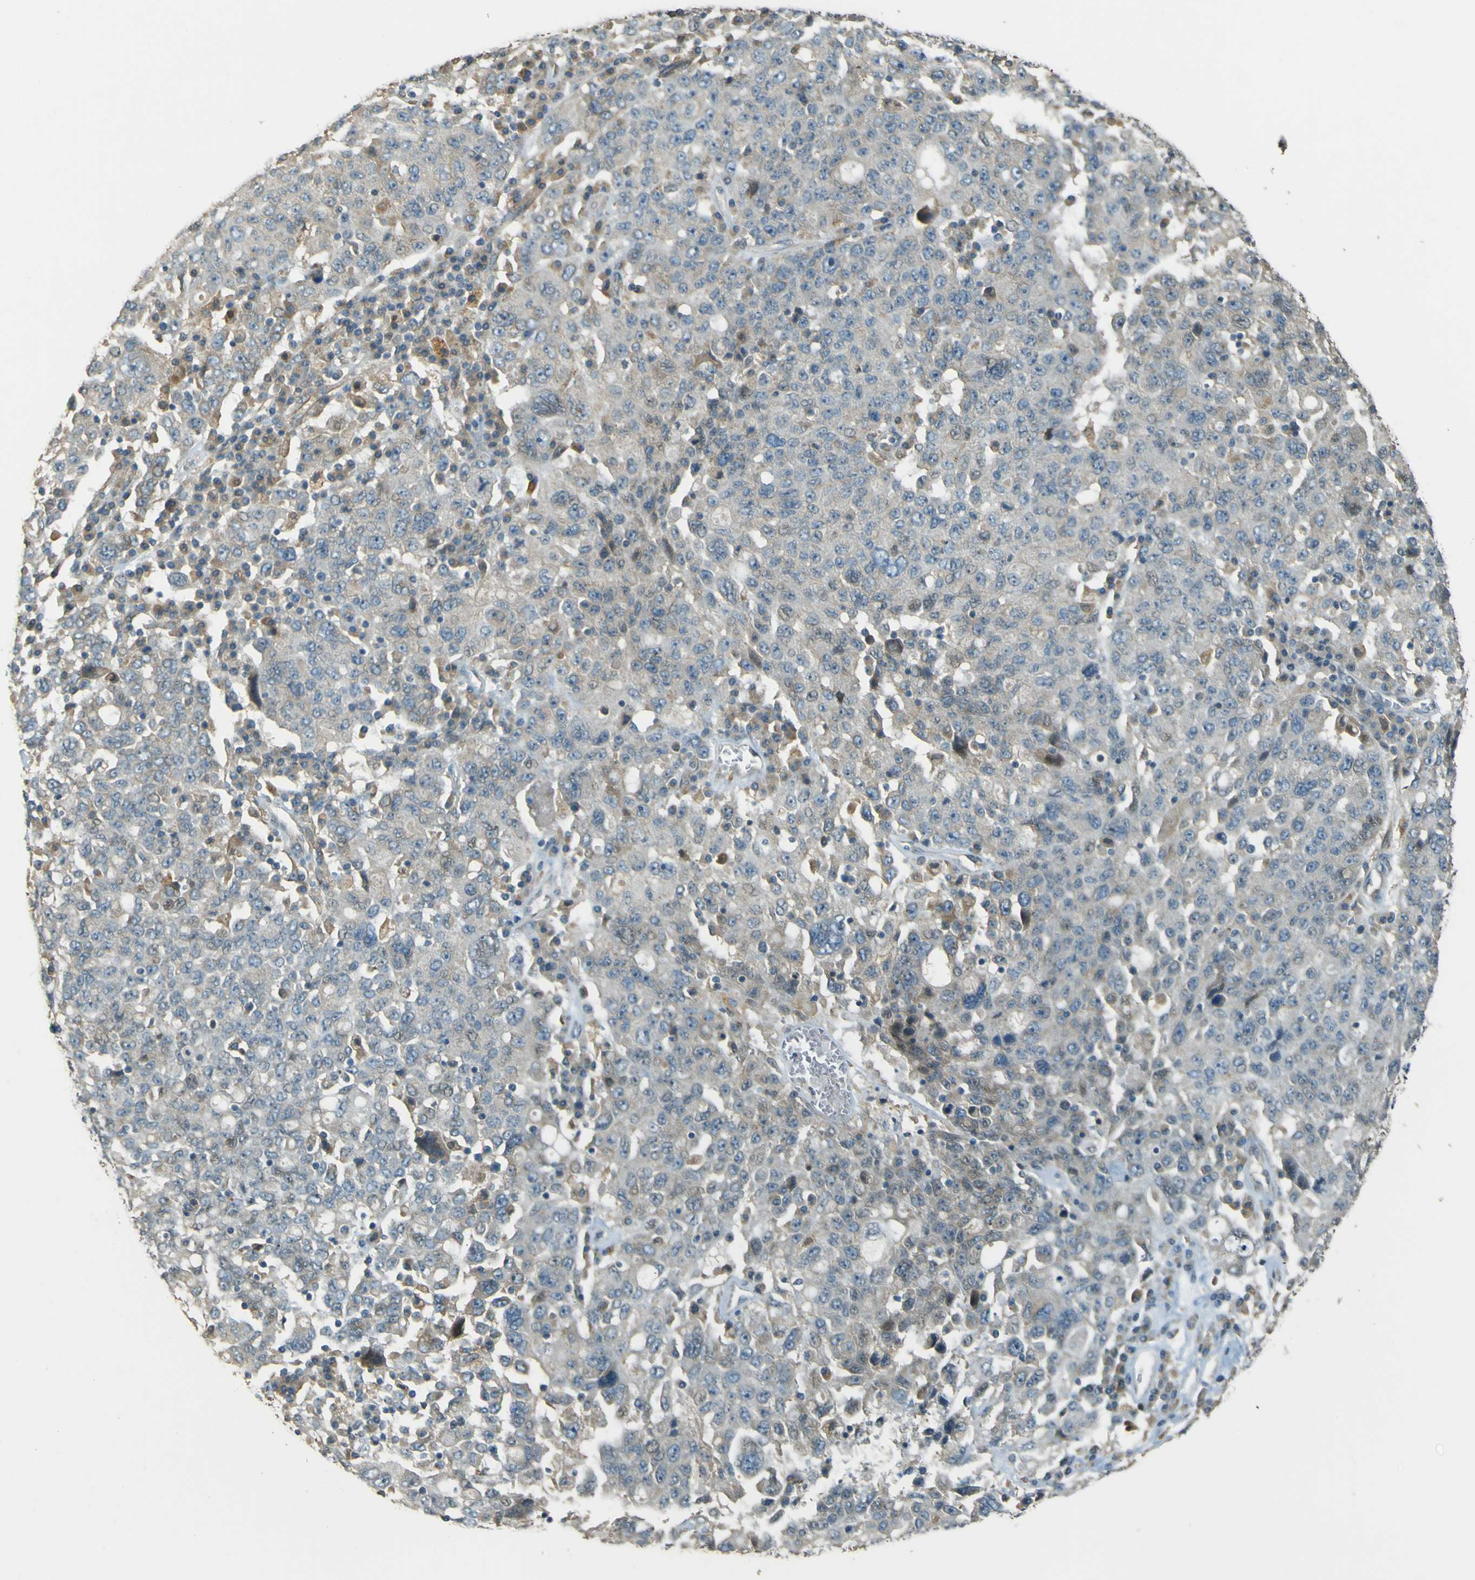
{"staining": {"intensity": "weak", "quantity": "<25%", "location": "cytoplasmic/membranous"}, "tissue": "ovarian cancer", "cell_type": "Tumor cells", "image_type": "cancer", "snomed": [{"axis": "morphology", "description": "Carcinoma, endometroid"}, {"axis": "topography", "description": "Ovary"}], "caption": "Human ovarian cancer (endometroid carcinoma) stained for a protein using immunohistochemistry reveals no staining in tumor cells.", "gene": "NEXN", "patient": {"sex": "female", "age": 62}}